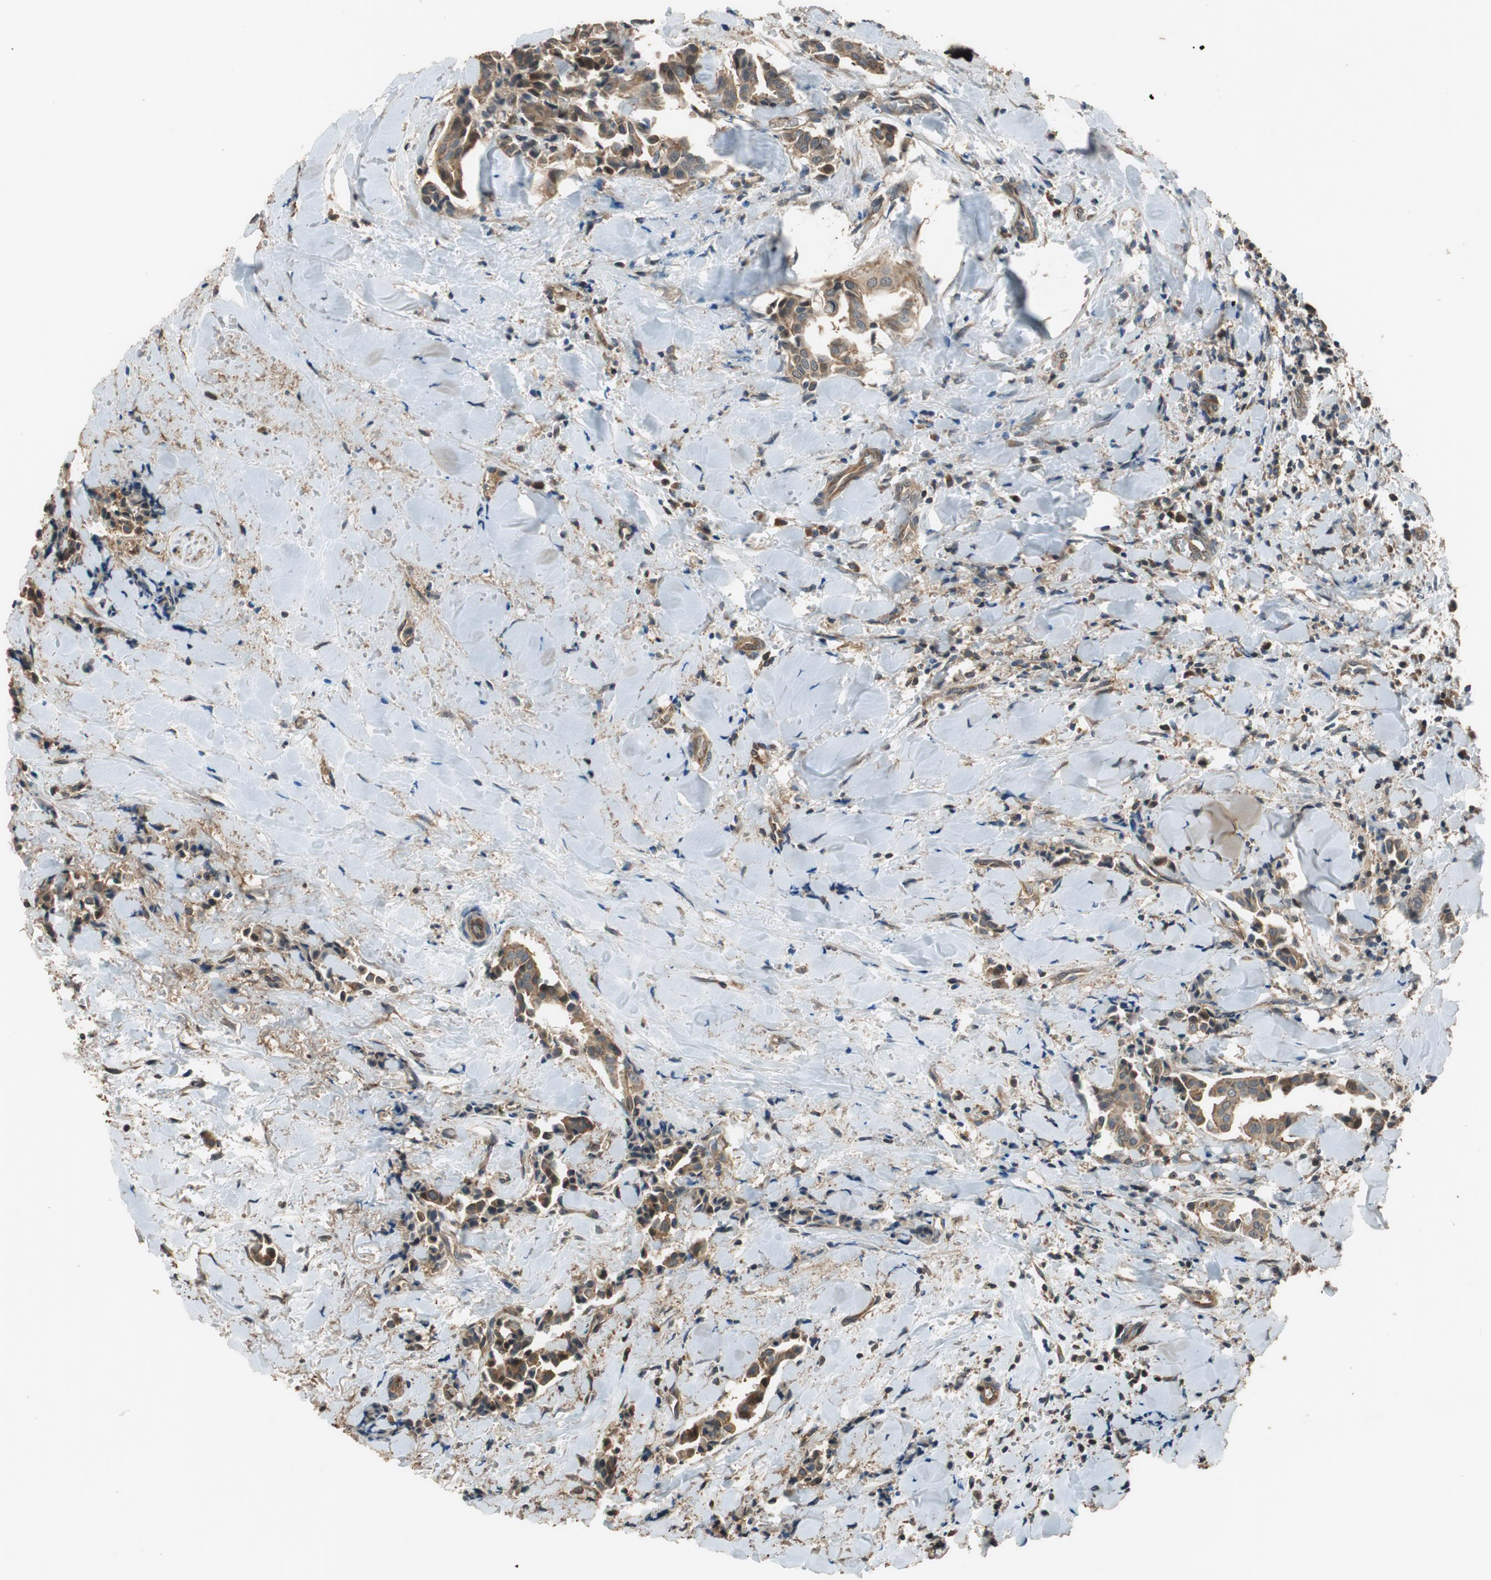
{"staining": {"intensity": "moderate", "quantity": ">75%", "location": "cytoplasmic/membranous"}, "tissue": "head and neck cancer", "cell_type": "Tumor cells", "image_type": "cancer", "snomed": [{"axis": "morphology", "description": "Adenocarcinoma, NOS"}, {"axis": "topography", "description": "Salivary gland"}, {"axis": "topography", "description": "Head-Neck"}], "caption": "Immunohistochemical staining of human head and neck adenocarcinoma exhibits medium levels of moderate cytoplasmic/membranous protein positivity in about >75% of tumor cells.", "gene": "MST1R", "patient": {"sex": "female", "age": 59}}